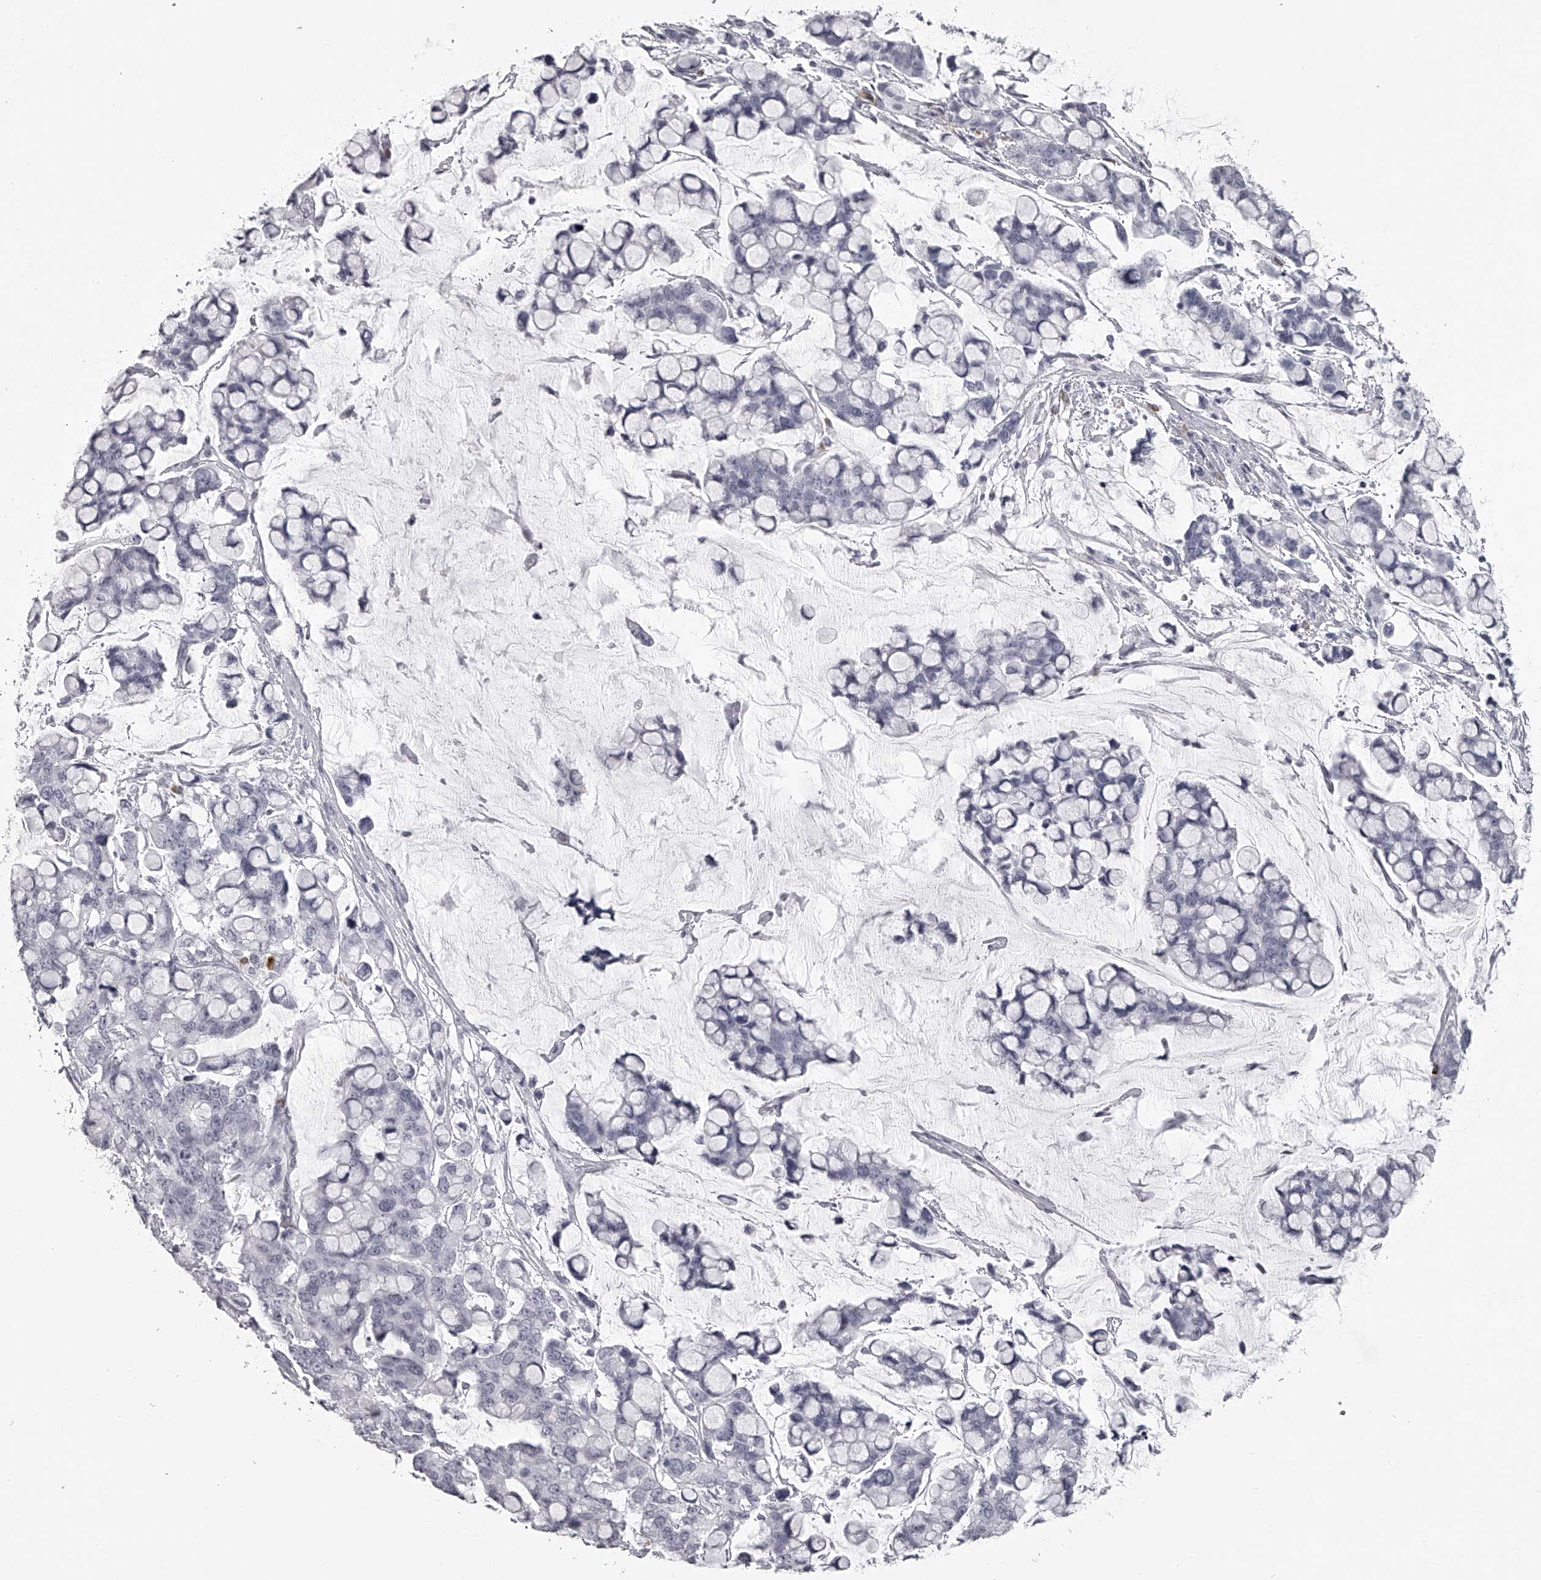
{"staining": {"intensity": "negative", "quantity": "none", "location": "none"}, "tissue": "stomach cancer", "cell_type": "Tumor cells", "image_type": "cancer", "snomed": [{"axis": "morphology", "description": "Adenocarcinoma, NOS"}, {"axis": "topography", "description": "Stomach, lower"}], "caption": "Stomach cancer (adenocarcinoma) was stained to show a protein in brown. There is no significant staining in tumor cells. The staining was performed using DAB (3,3'-diaminobenzidine) to visualize the protein expression in brown, while the nuclei were stained in blue with hematoxylin (Magnification: 20x).", "gene": "SEC11C", "patient": {"sex": "male", "age": 84}}